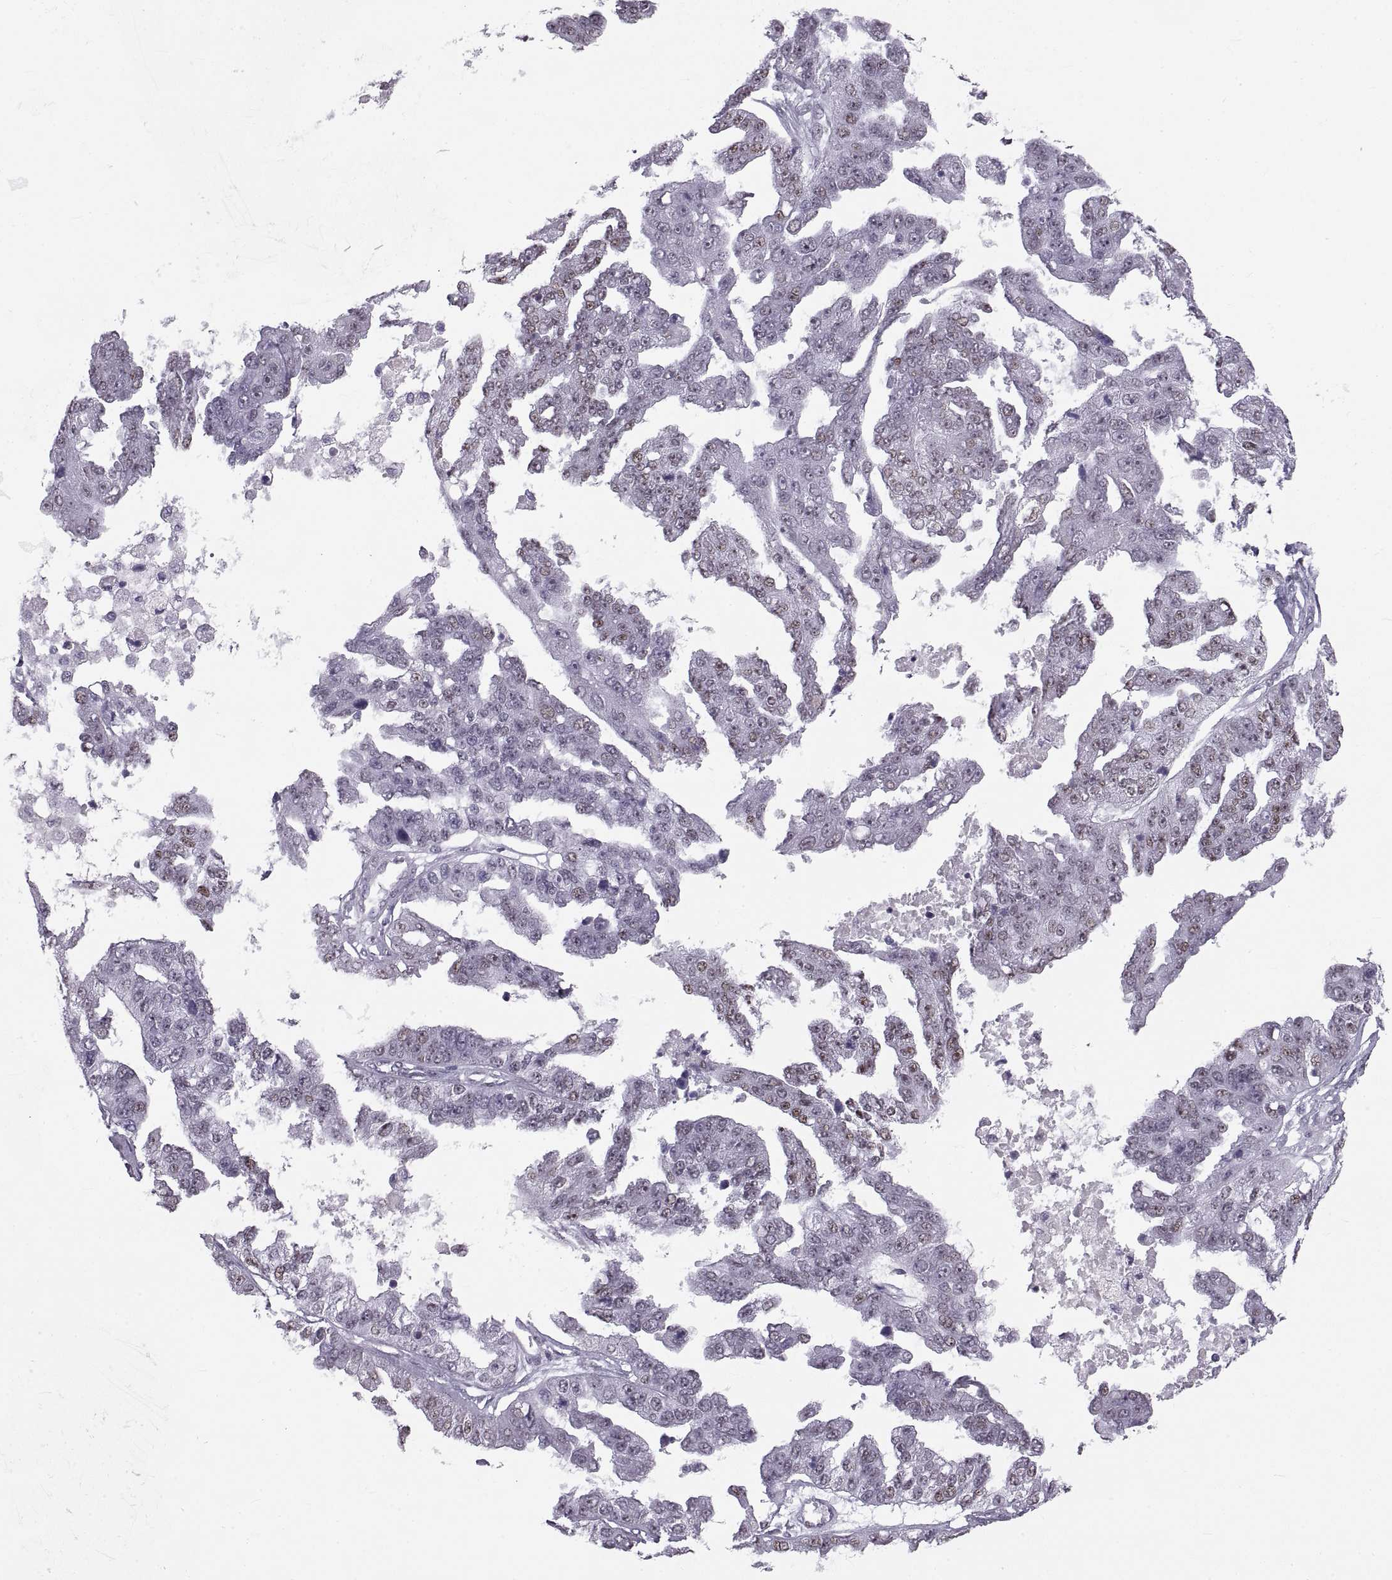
{"staining": {"intensity": "weak", "quantity": "<25%", "location": "cytoplasmic/membranous"}, "tissue": "ovarian cancer", "cell_type": "Tumor cells", "image_type": "cancer", "snomed": [{"axis": "morphology", "description": "Cystadenocarcinoma, serous, NOS"}, {"axis": "topography", "description": "Ovary"}], "caption": "This is a photomicrograph of IHC staining of serous cystadenocarcinoma (ovarian), which shows no expression in tumor cells. Brightfield microscopy of immunohistochemistry stained with DAB (brown) and hematoxylin (blue), captured at high magnification.", "gene": "NANOS3", "patient": {"sex": "female", "age": 58}}